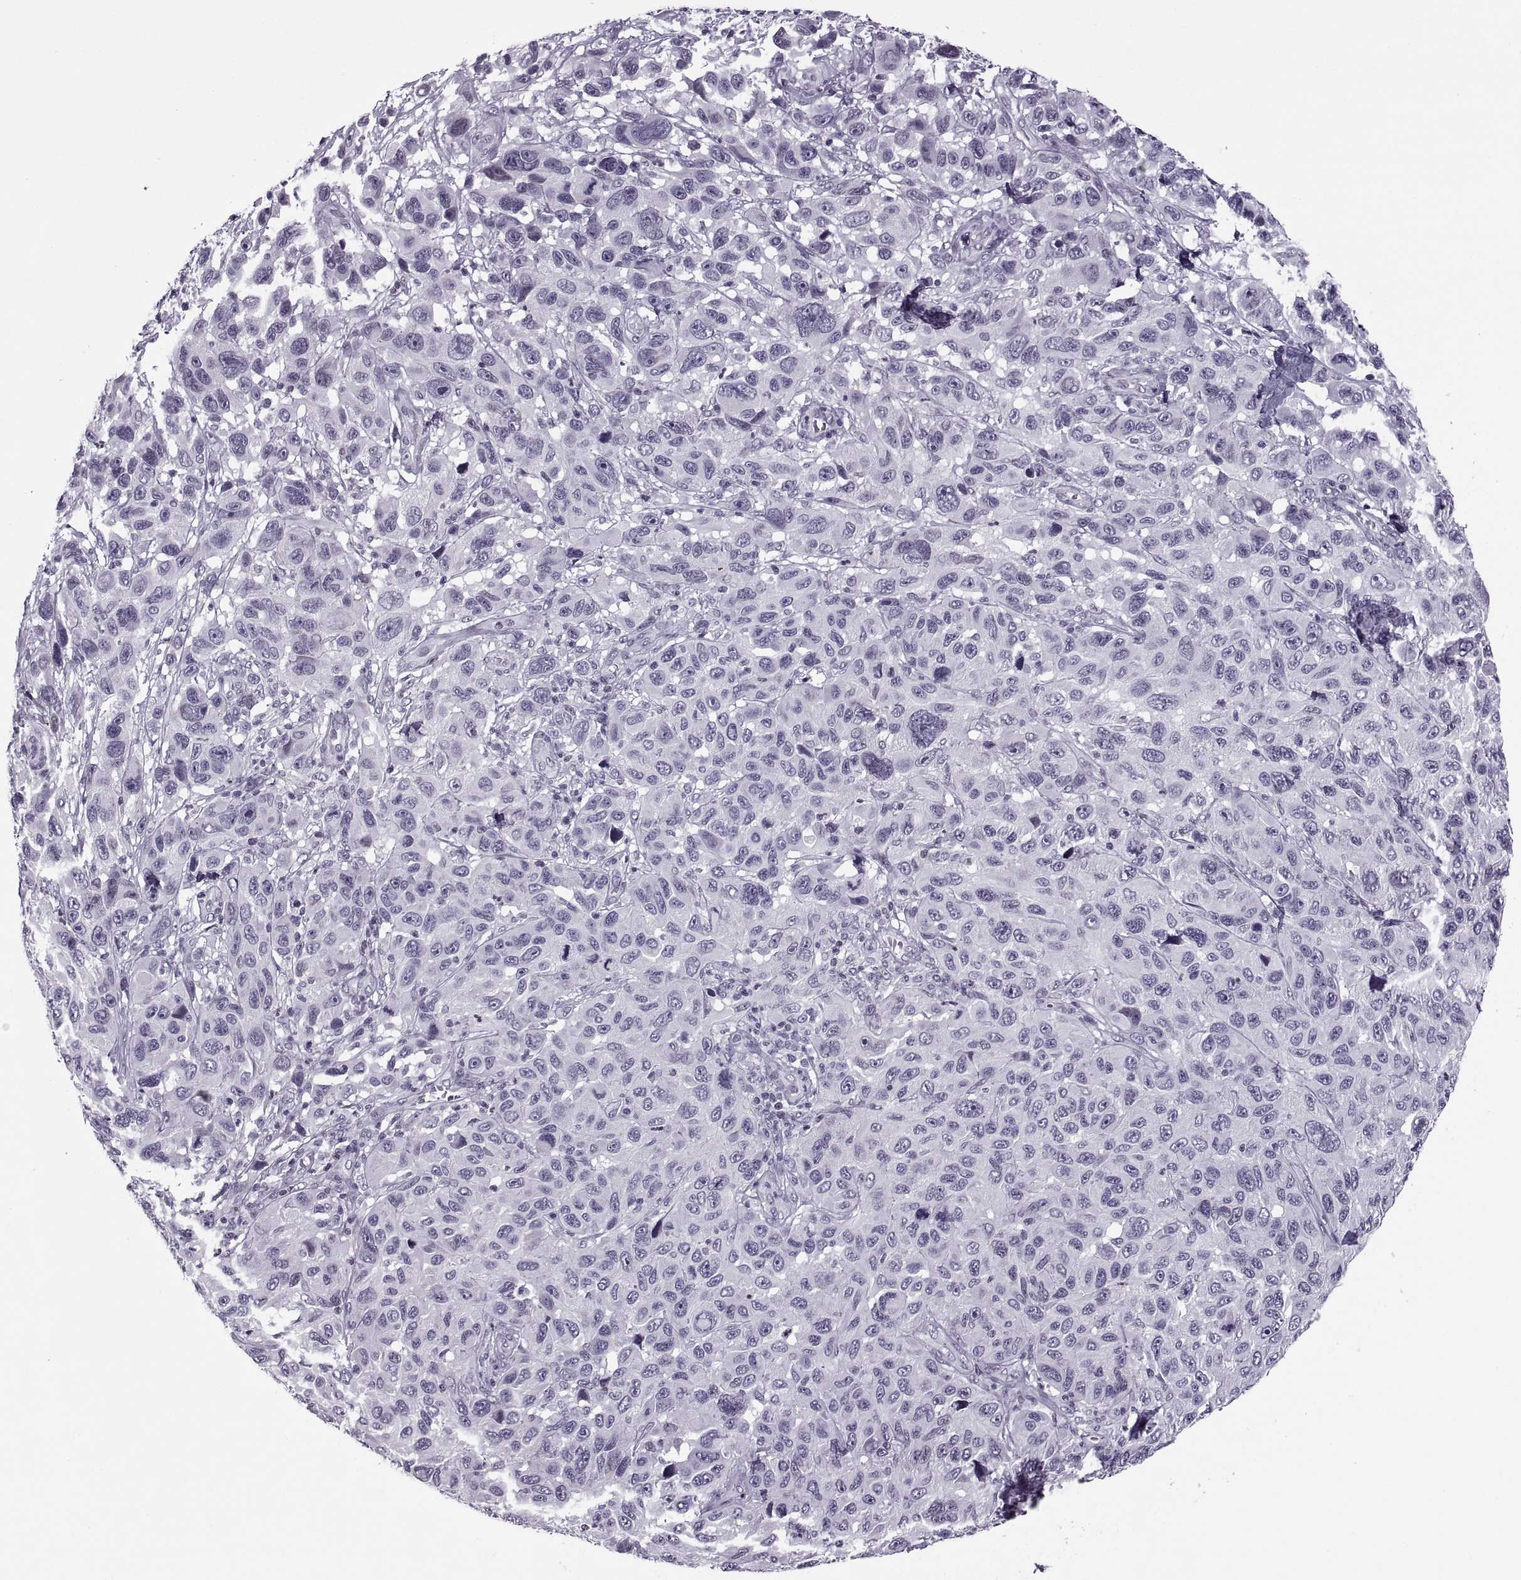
{"staining": {"intensity": "negative", "quantity": "none", "location": "none"}, "tissue": "melanoma", "cell_type": "Tumor cells", "image_type": "cancer", "snomed": [{"axis": "morphology", "description": "Malignant melanoma, NOS"}, {"axis": "topography", "description": "Skin"}], "caption": "This is an IHC photomicrograph of malignant melanoma. There is no positivity in tumor cells.", "gene": "H1-8", "patient": {"sex": "male", "age": 53}}